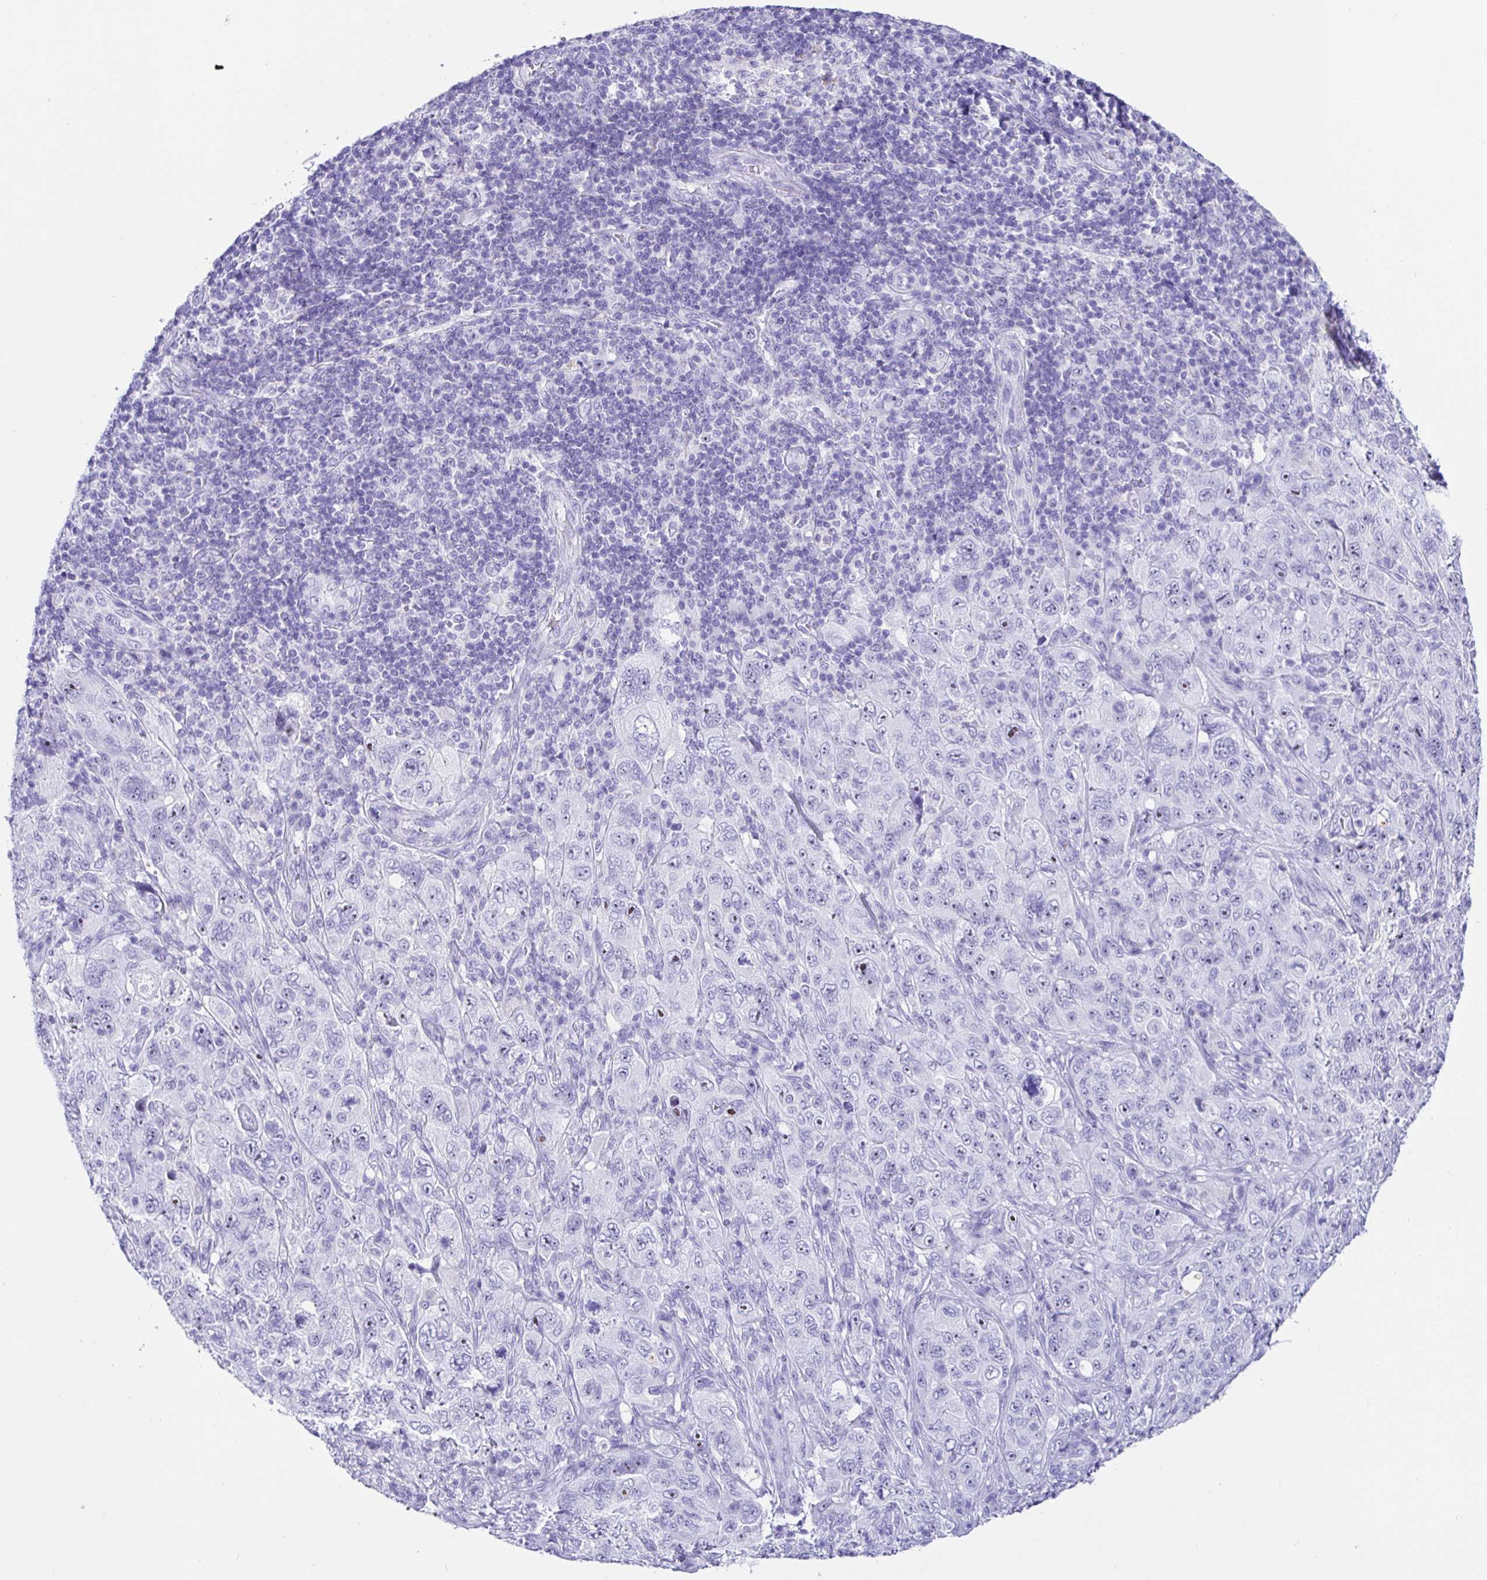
{"staining": {"intensity": "negative", "quantity": "none", "location": "none"}, "tissue": "pancreatic cancer", "cell_type": "Tumor cells", "image_type": "cancer", "snomed": [{"axis": "morphology", "description": "Adenocarcinoma, NOS"}, {"axis": "topography", "description": "Pancreas"}], "caption": "This is an immunohistochemistry histopathology image of pancreatic adenocarcinoma. There is no expression in tumor cells.", "gene": "PRAMEF19", "patient": {"sex": "male", "age": 68}}